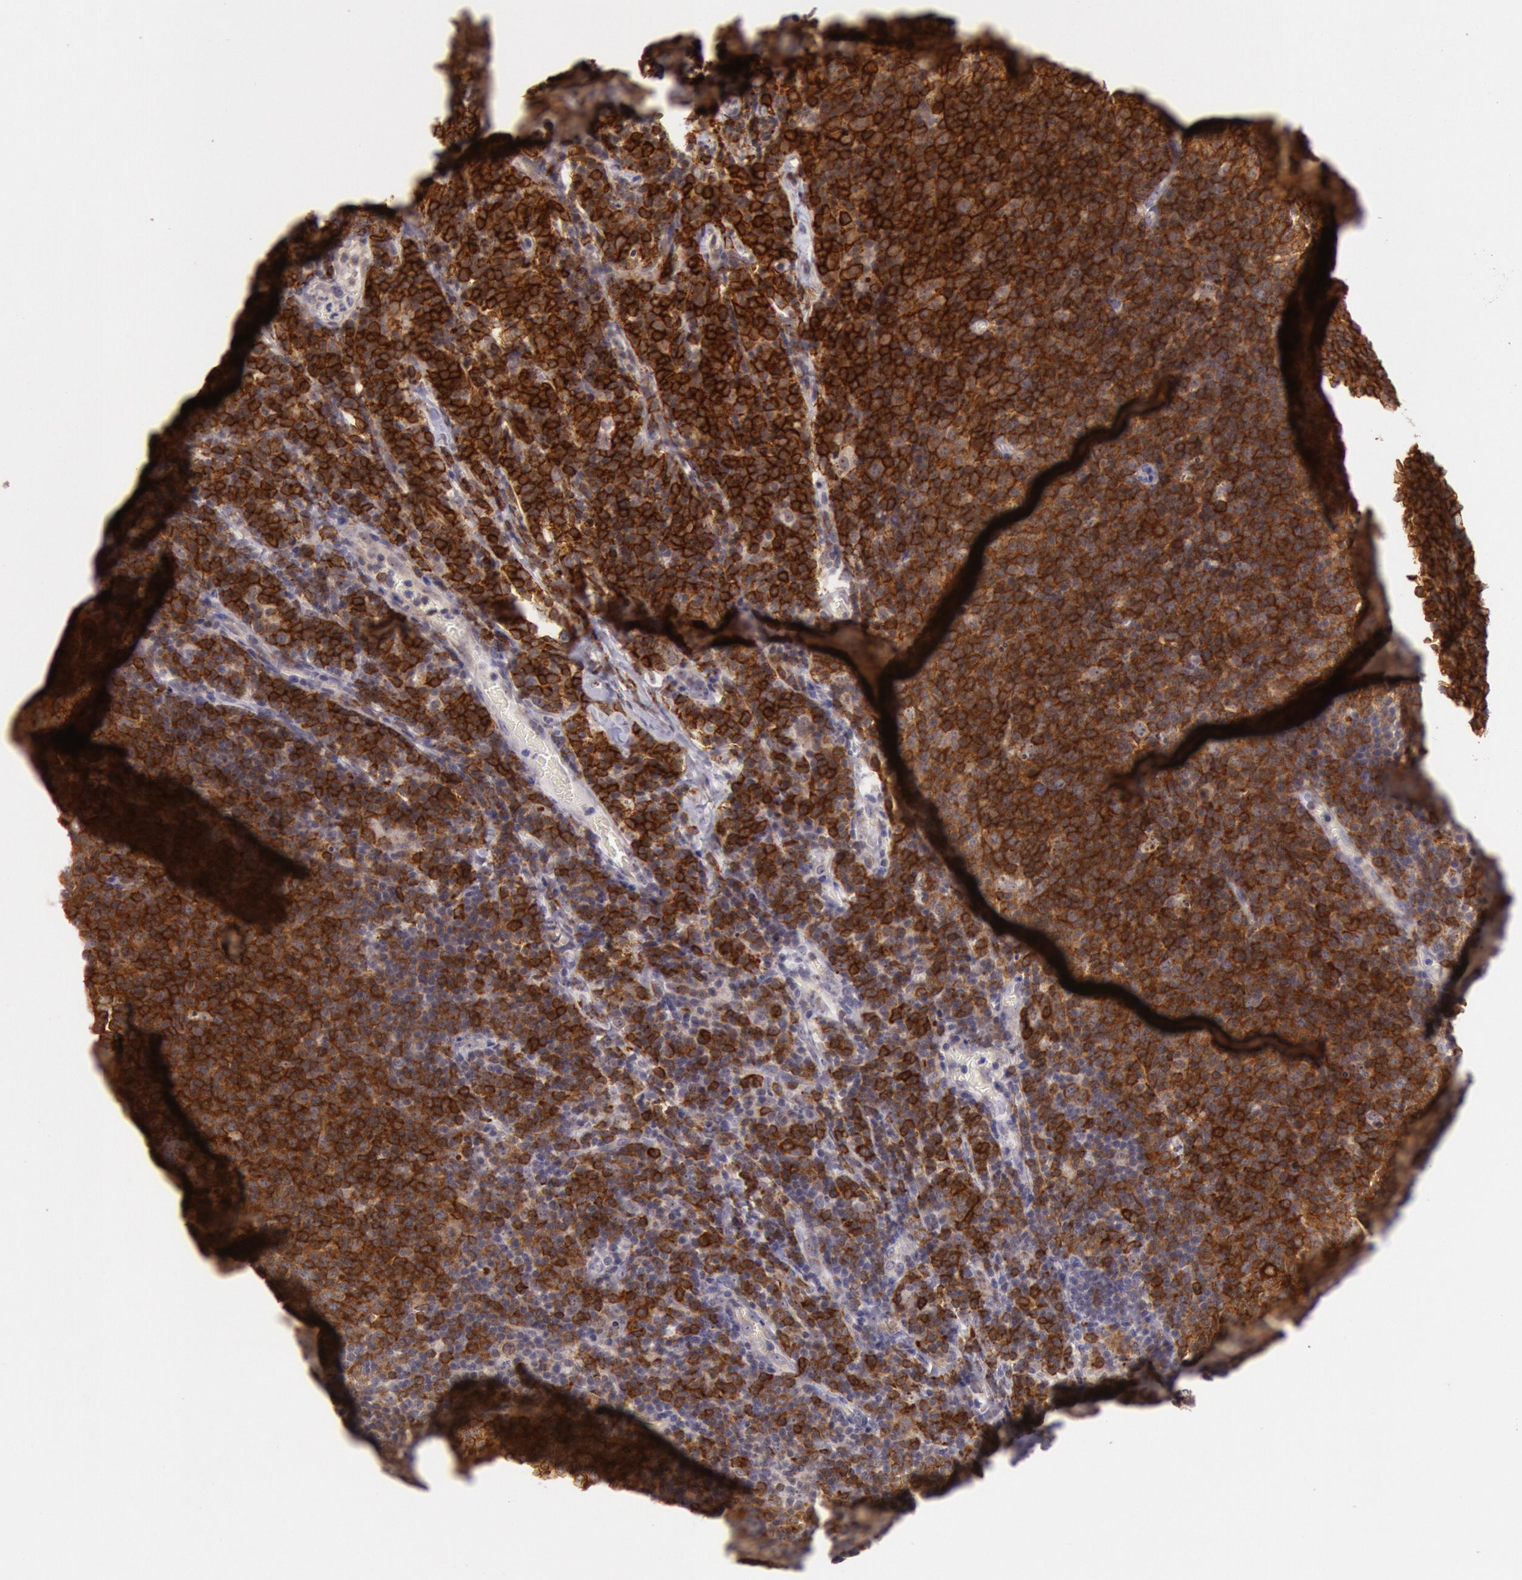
{"staining": {"intensity": "strong", "quantity": ">75%", "location": "cytoplasmic/membranous"}, "tissue": "lymphoma", "cell_type": "Tumor cells", "image_type": "cancer", "snomed": [{"axis": "morphology", "description": "Malignant lymphoma, non-Hodgkin's type, Low grade"}, {"axis": "topography", "description": "Lymph node"}], "caption": "Immunohistochemistry (IHC) of human low-grade malignant lymphoma, non-Hodgkin's type displays high levels of strong cytoplasmic/membranous expression in approximately >75% of tumor cells. Ihc stains the protein in brown and the nuclei are stained blue.", "gene": "CDK16", "patient": {"sex": "male", "age": 74}}